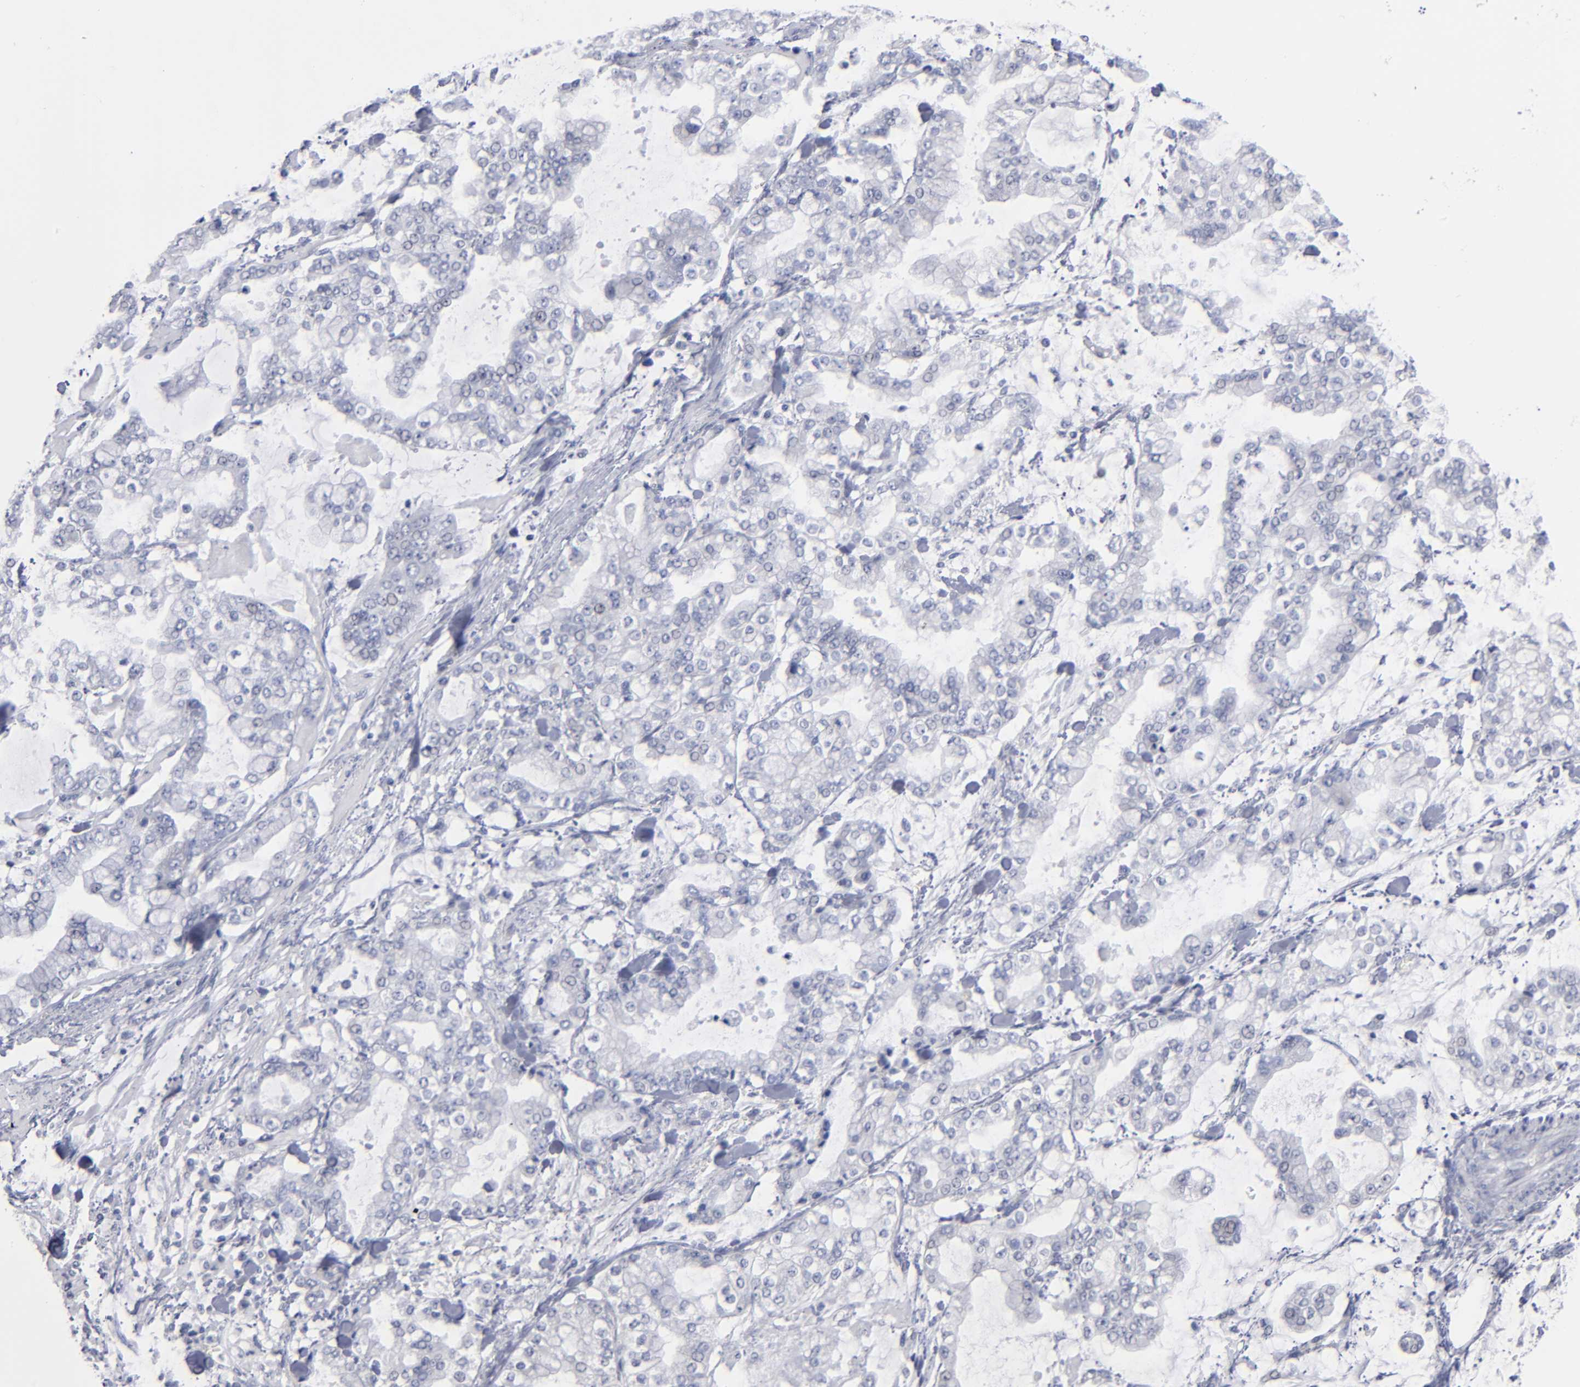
{"staining": {"intensity": "negative", "quantity": "none", "location": "none"}, "tissue": "stomach cancer", "cell_type": "Tumor cells", "image_type": "cancer", "snomed": [{"axis": "morphology", "description": "Normal tissue, NOS"}, {"axis": "morphology", "description": "Adenocarcinoma, NOS"}, {"axis": "topography", "description": "Stomach, upper"}, {"axis": "topography", "description": "Stomach"}], "caption": "Tumor cells show no significant positivity in stomach cancer (adenocarcinoma).", "gene": "RPH3A", "patient": {"sex": "male", "age": 76}}